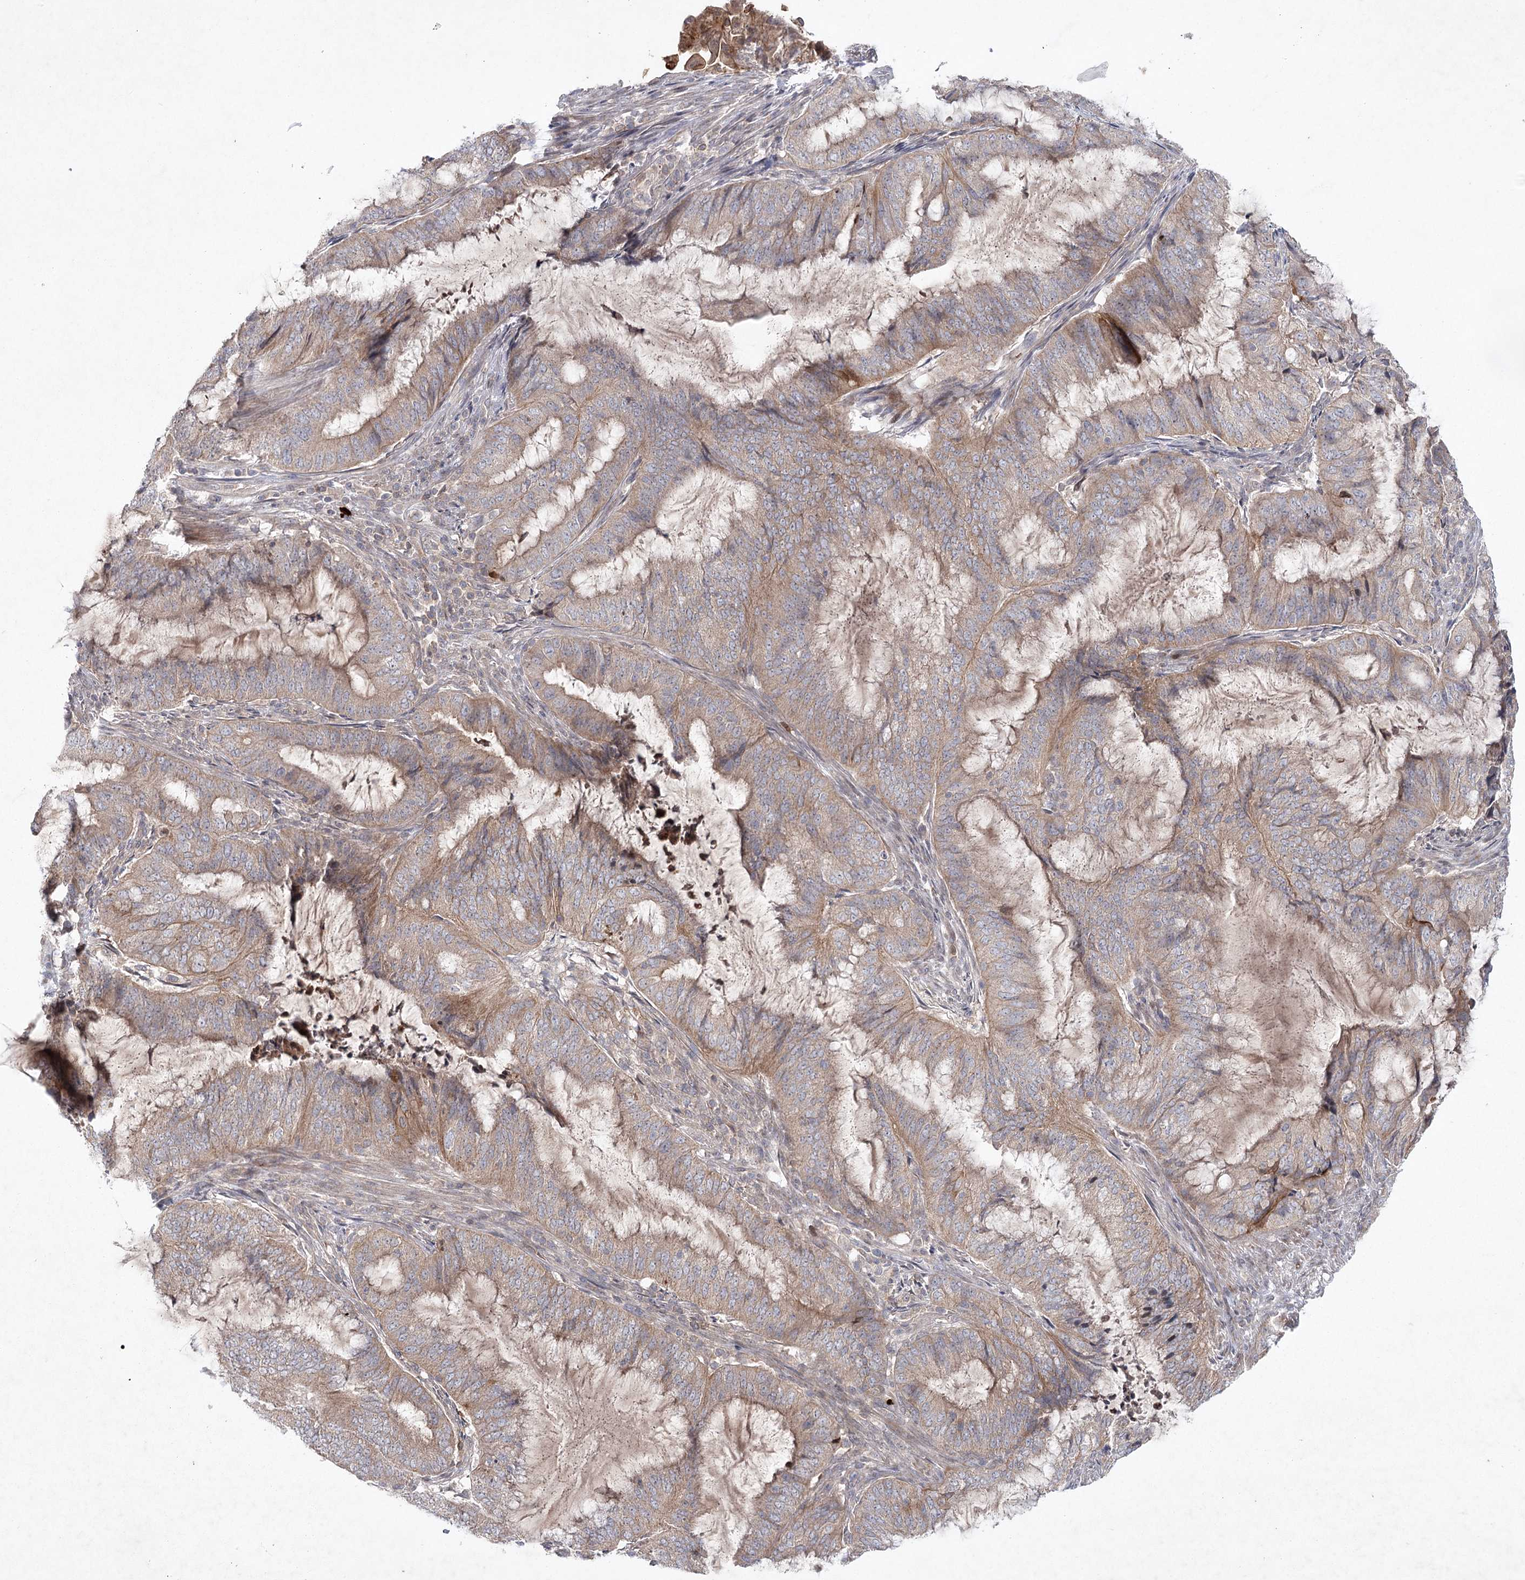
{"staining": {"intensity": "moderate", "quantity": ">75%", "location": "cytoplasmic/membranous"}, "tissue": "endometrial cancer", "cell_type": "Tumor cells", "image_type": "cancer", "snomed": [{"axis": "morphology", "description": "Adenocarcinoma, NOS"}, {"axis": "topography", "description": "Endometrium"}], "caption": "IHC of endometrial adenocarcinoma reveals medium levels of moderate cytoplasmic/membranous staining in about >75% of tumor cells.", "gene": "MAP3K13", "patient": {"sex": "female", "age": 51}}